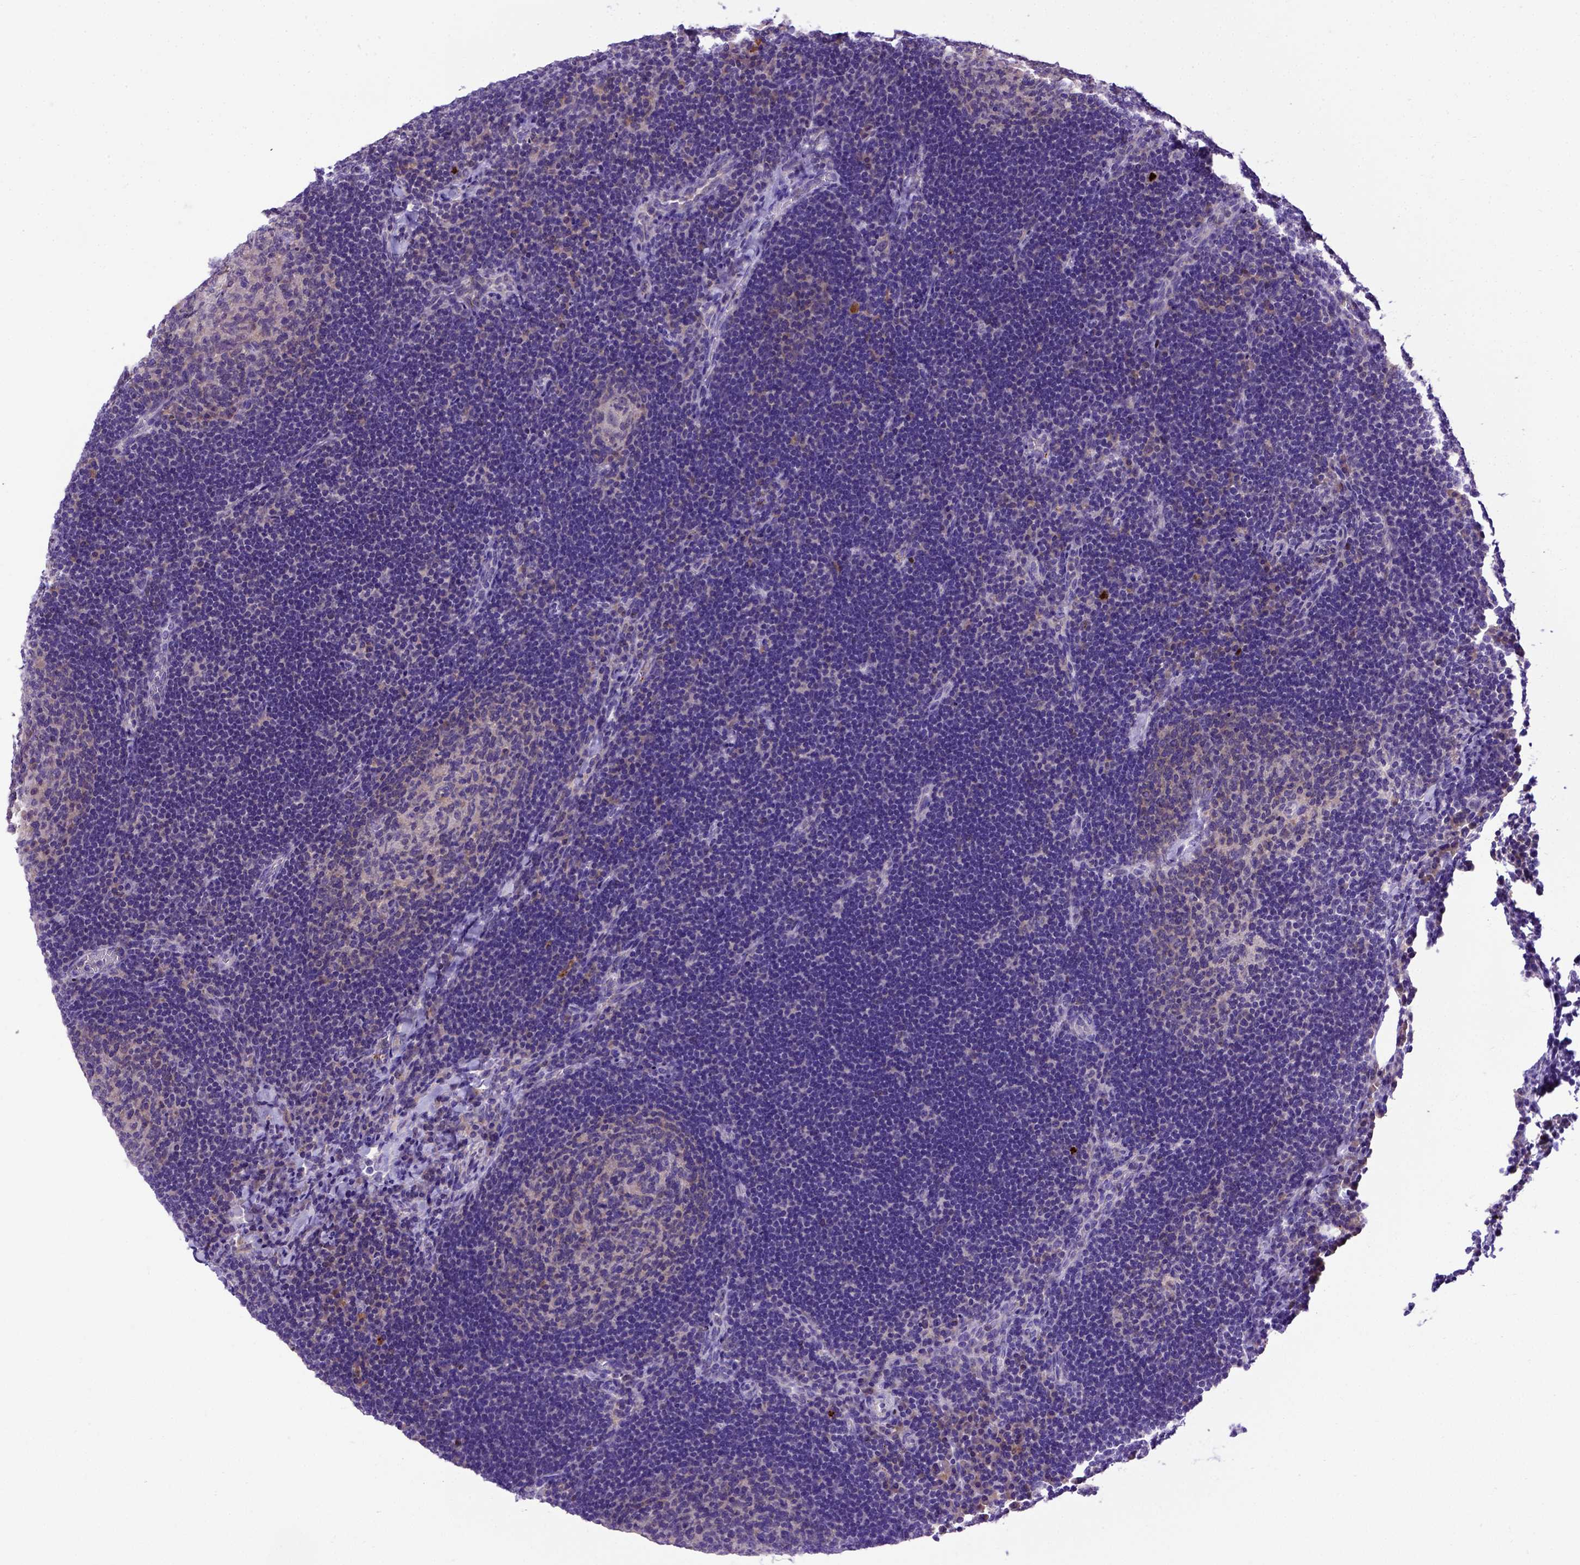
{"staining": {"intensity": "negative", "quantity": "none", "location": "none"}, "tissue": "lymph node", "cell_type": "Germinal center cells", "image_type": "normal", "snomed": [{"axis": "morphology", "description": "Normal tissue, NOS"}, {"axis": "topography", "description": "Lymph node"}], "caption": "This is a histopathology image of immunohistochemistry (IHC) staining of benign lymph node, which shows no expression in germinal center cells.", "gene": "ADAM12", "patient": {"sex": "male", "age": 67}}